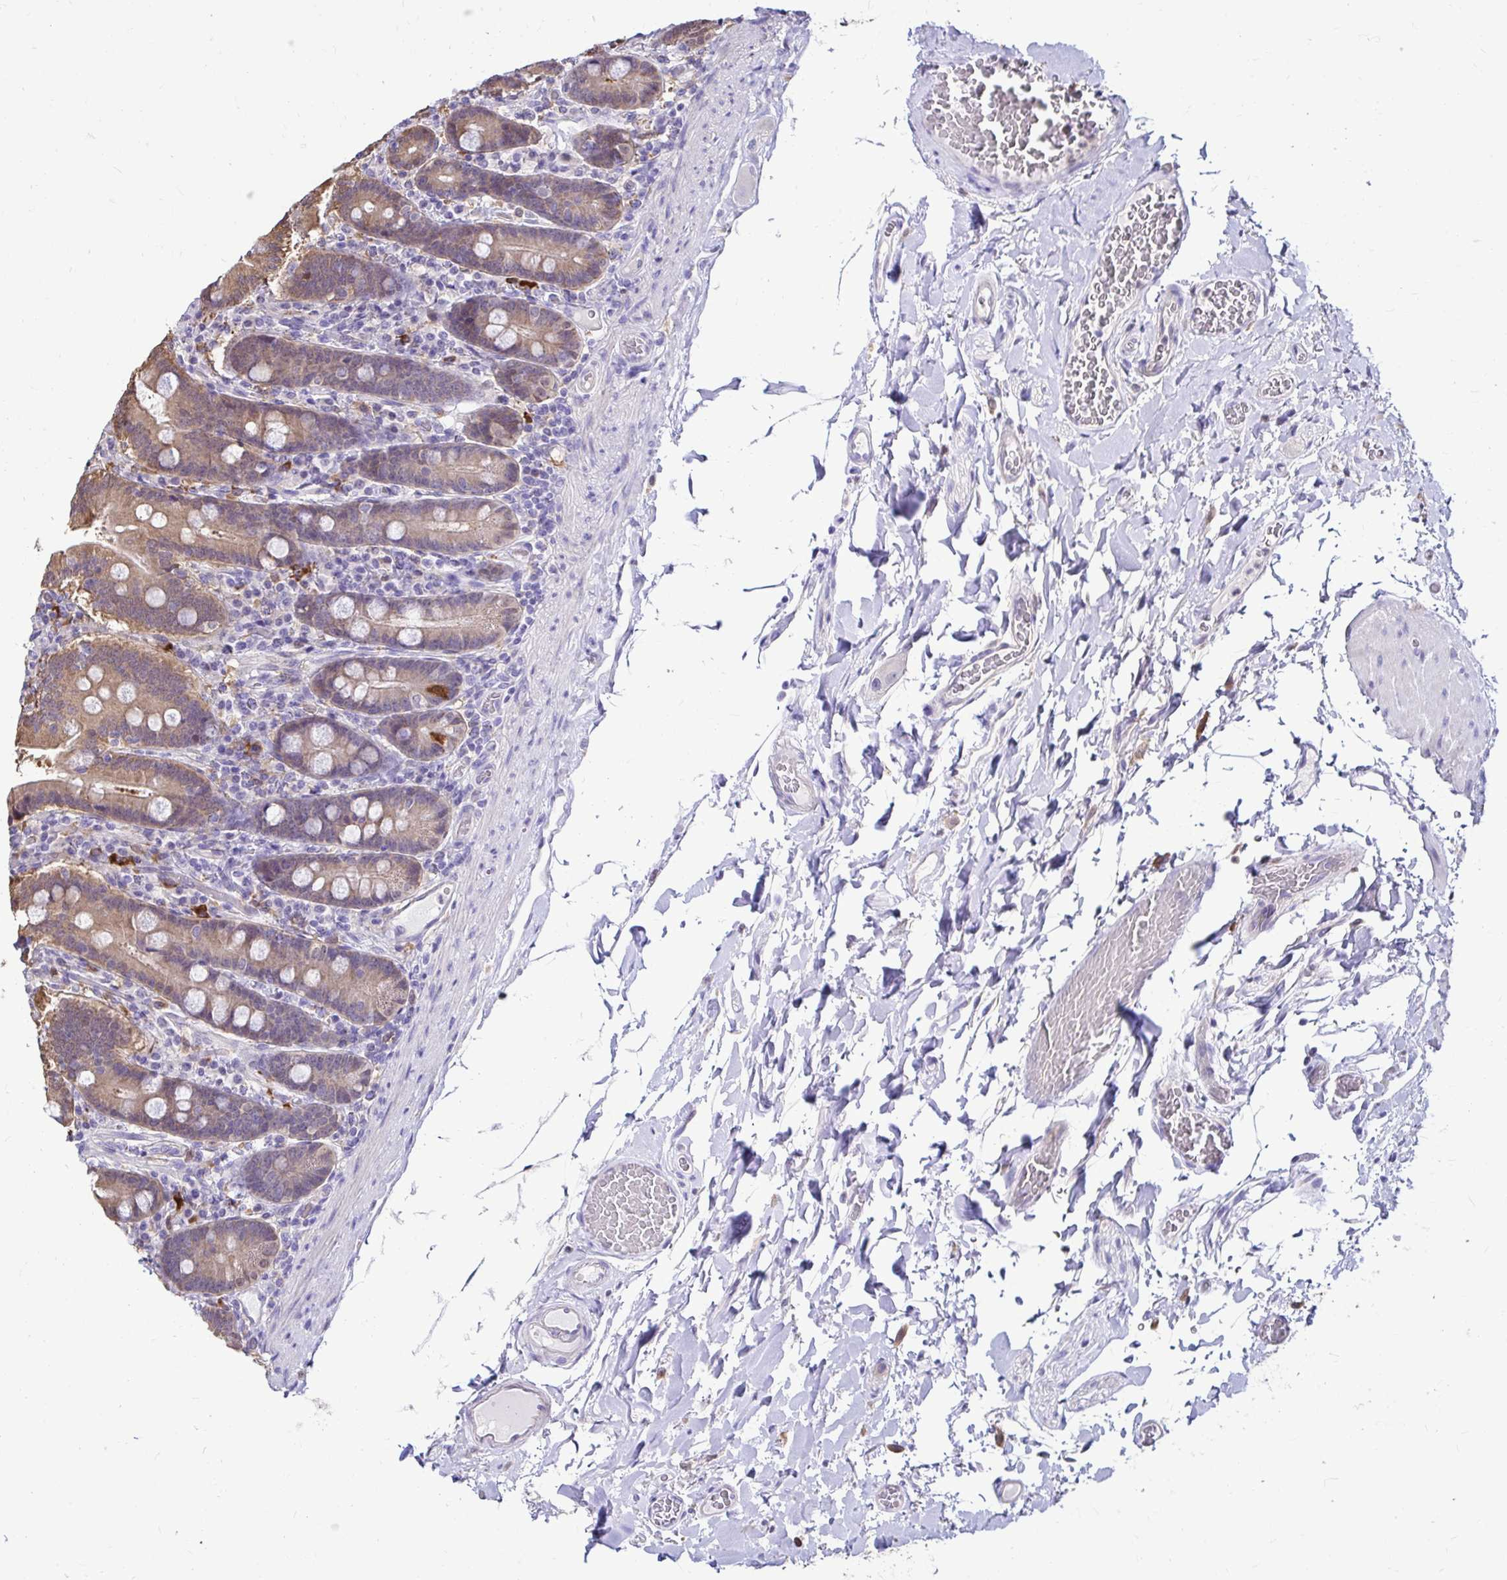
{"staining": {"intensity": "weak", "quantity": ">75%", "location": "cytoplasmic/membranous"}, "tissue": "duodenum", "cell_type": "Glandular cells", "image_type": "normal", "snomed": [{"axis": "morphology", "description": "Normal tissue, NOS"}, {"axis": "topography", "description": "Duodenum"}], "caption": "Immunohistochemistry photomicrograph of unremarkable human duodenum stained for a protein (brown), which shows low levels of weak cytoplasmic/membranous expression in approximately >75% of glandular cells.", "gene": "IDH1", "patient": {"sex": "female", "age": 62}}